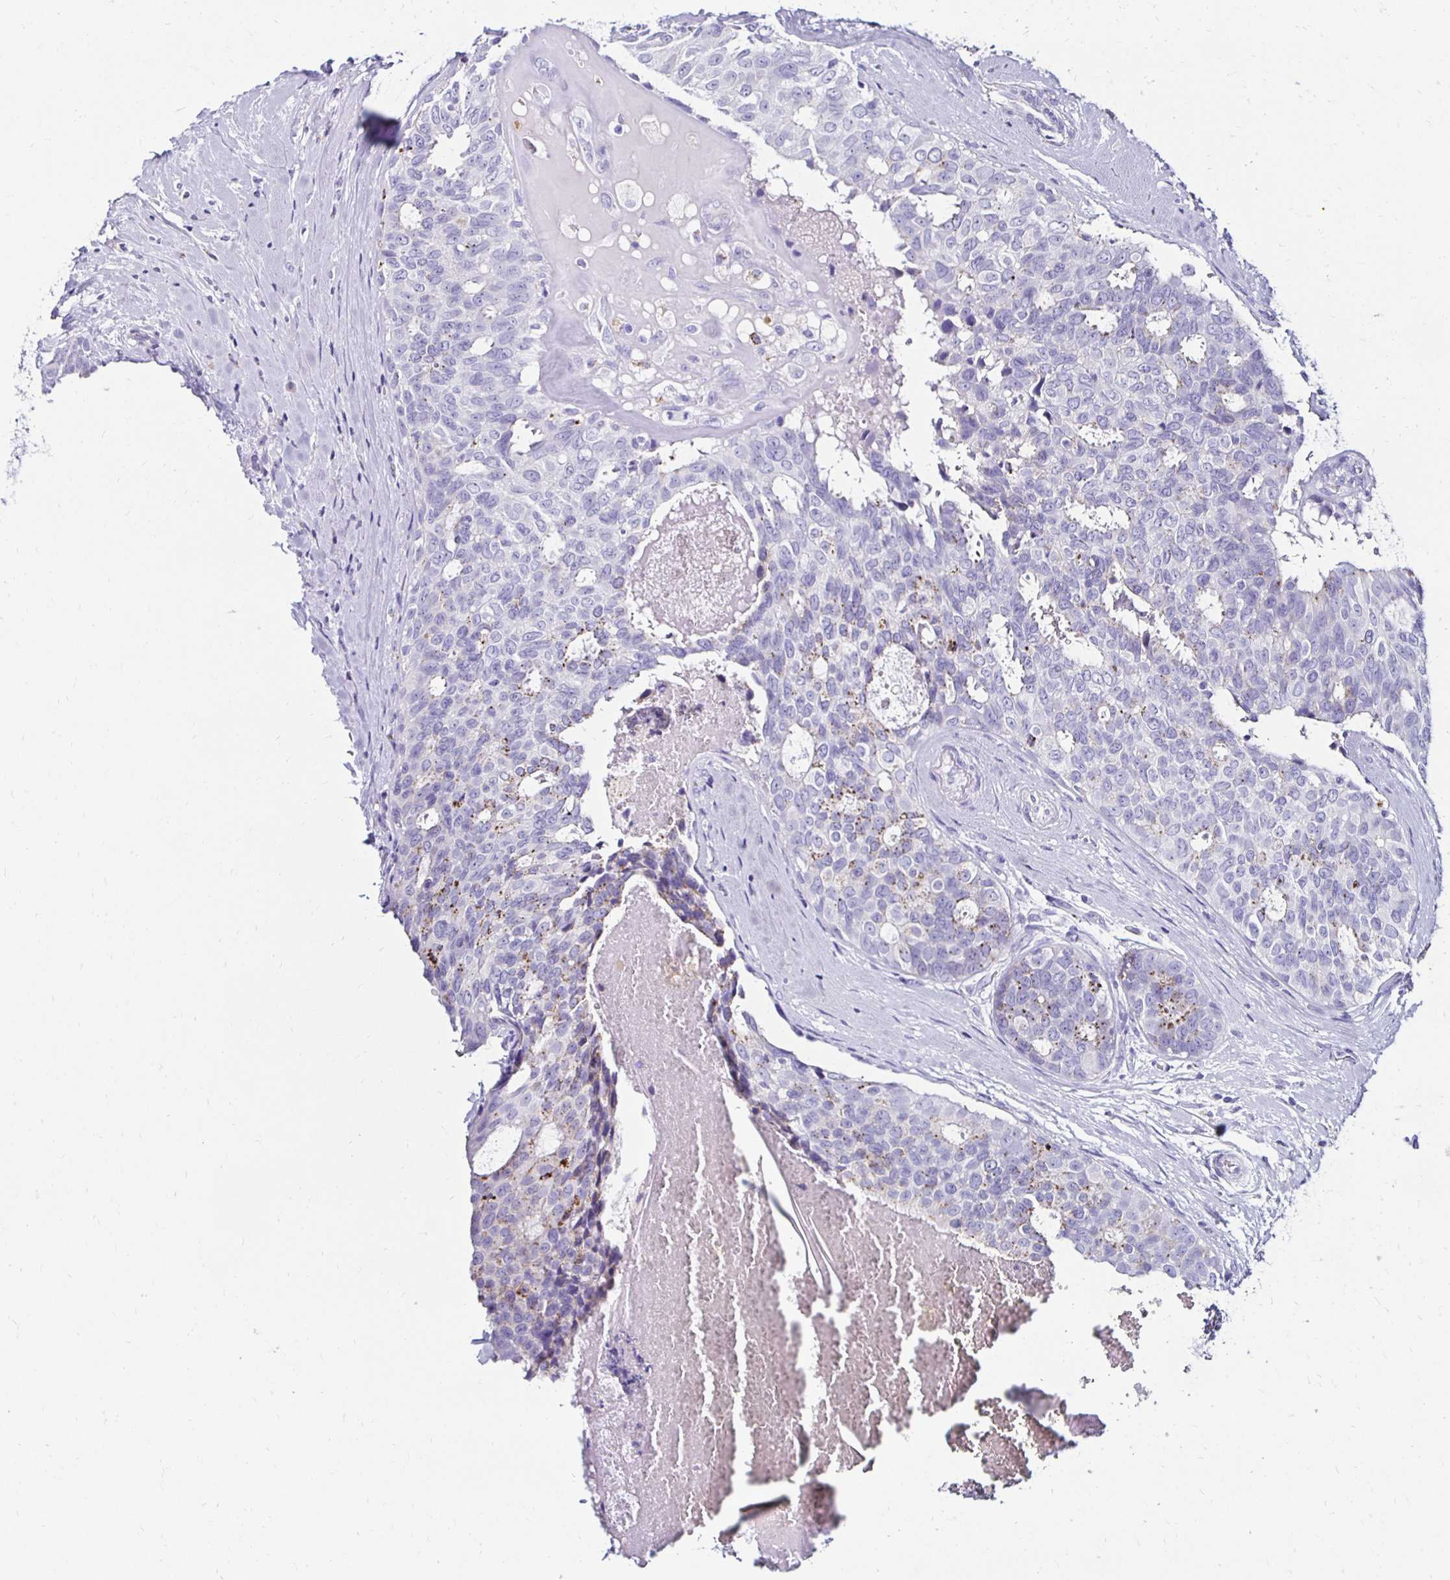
{"staining": {"intensity": "moderate", "quantity": "<25%", "location": "cytoplasmic/membranous"}, "tissue": "breast cancer", "cell_type": "Tumor cells", "image_type": "cancer", "snomed": [{"axis": "morphology", "description": "Duct carcinoma"}, {"axis": "topography", "description": "Breast"}], "caption": "Immunohistochemistry (IHC) image of neoplastic tissue: human breast cancer stained using immunohistochemistry shows low levels of moderate protein expression localized specifically in the cytoplasmic/membranous of tumor cells, appearing as a cytoplasmic/membranous brown color.", "gene": "KCNT1", "patient": {"sex": "female", "age": 45}}